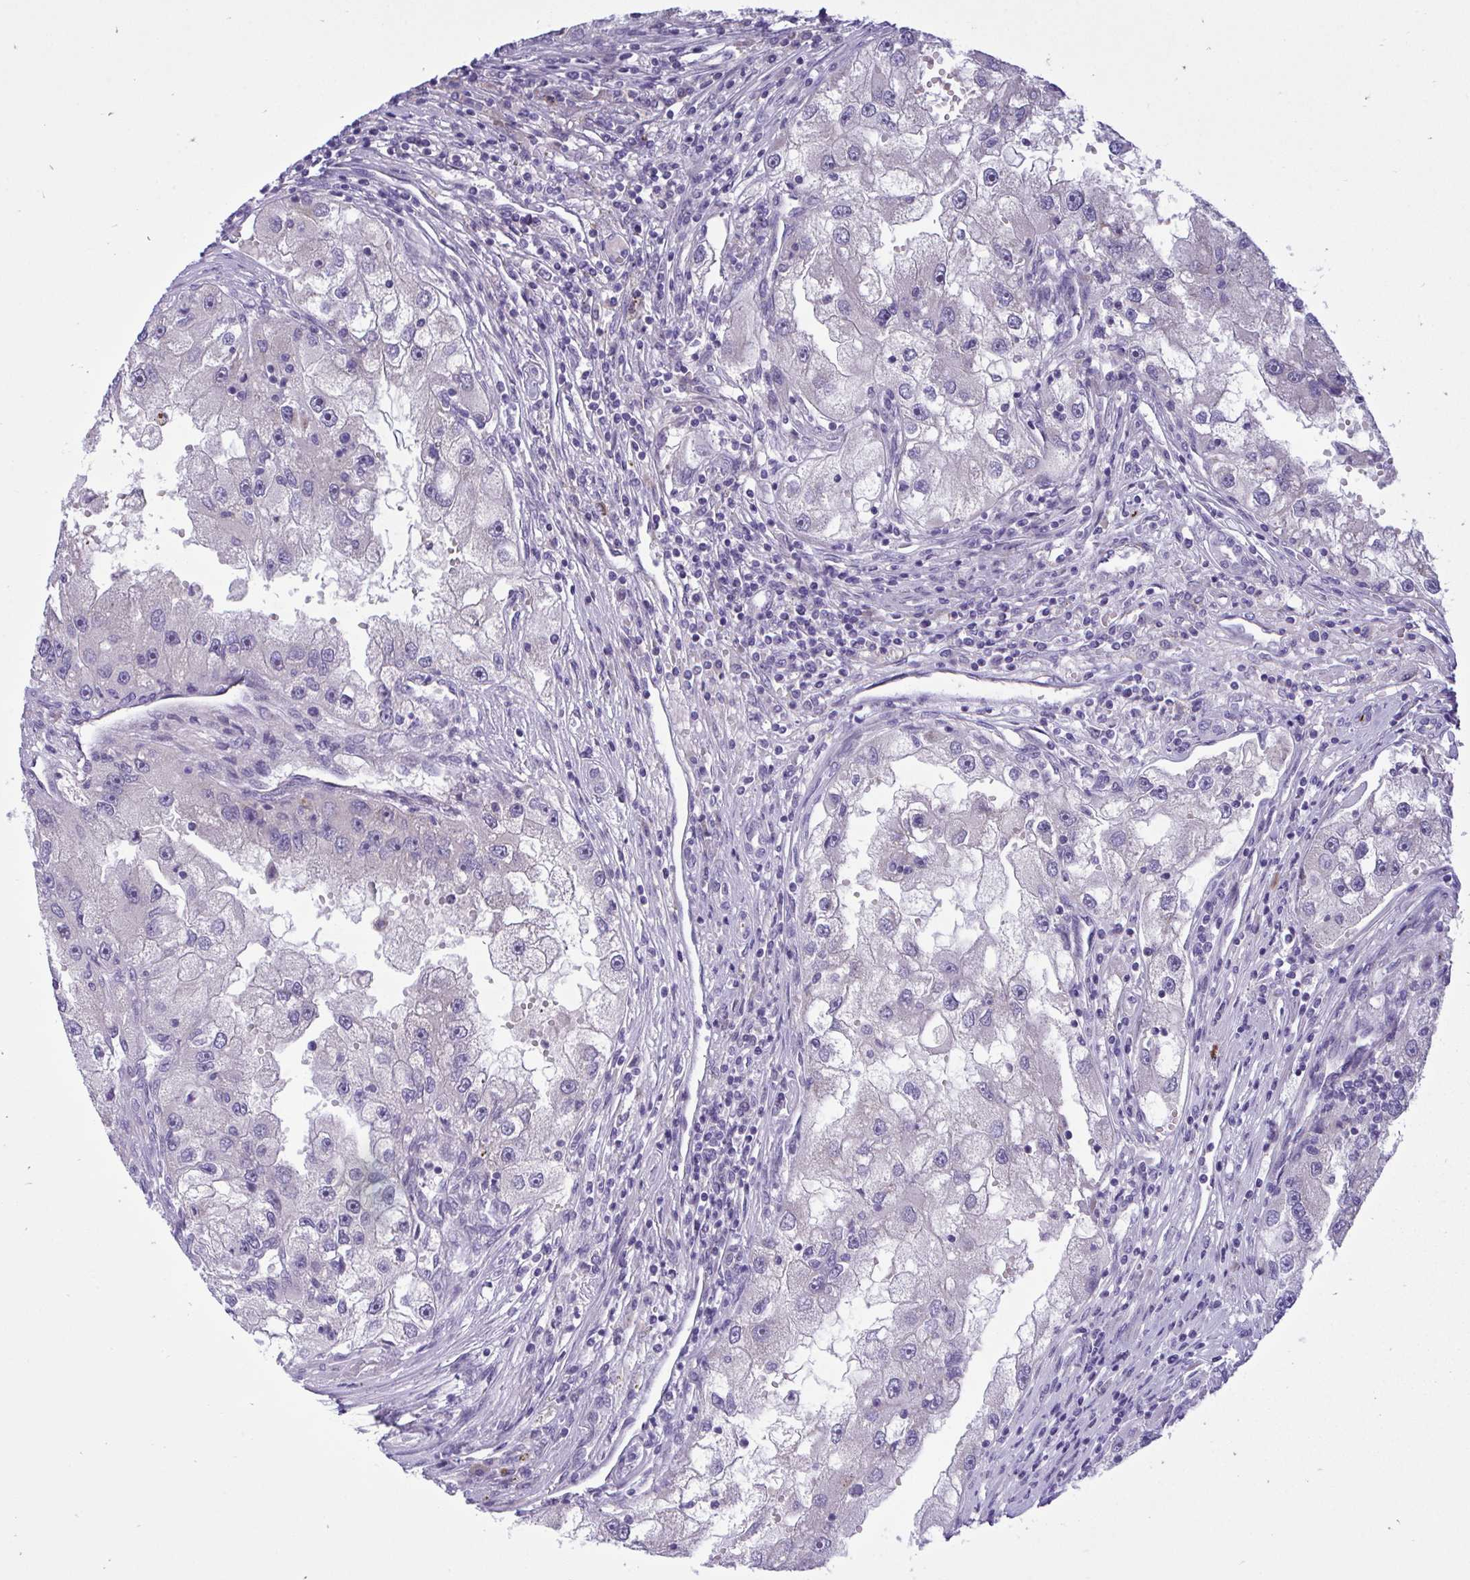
{"staining": {"intensity": "negative", "quantity": "none", "location": "none"}, "tissue": "renal cancer", "cell_type": "Tumor cells", "image_type": "cancer", "snomed": [{"axis": "morphology", "description": "Adenocarcinoma, NOS"}, {"axis": "topography", "description": "Kidney"}], "caption": "Tumor cells show no significant protein expression in renal cancer.", "gene": "HMBOX1", "patient": {"sex": "male", "age": 63}}